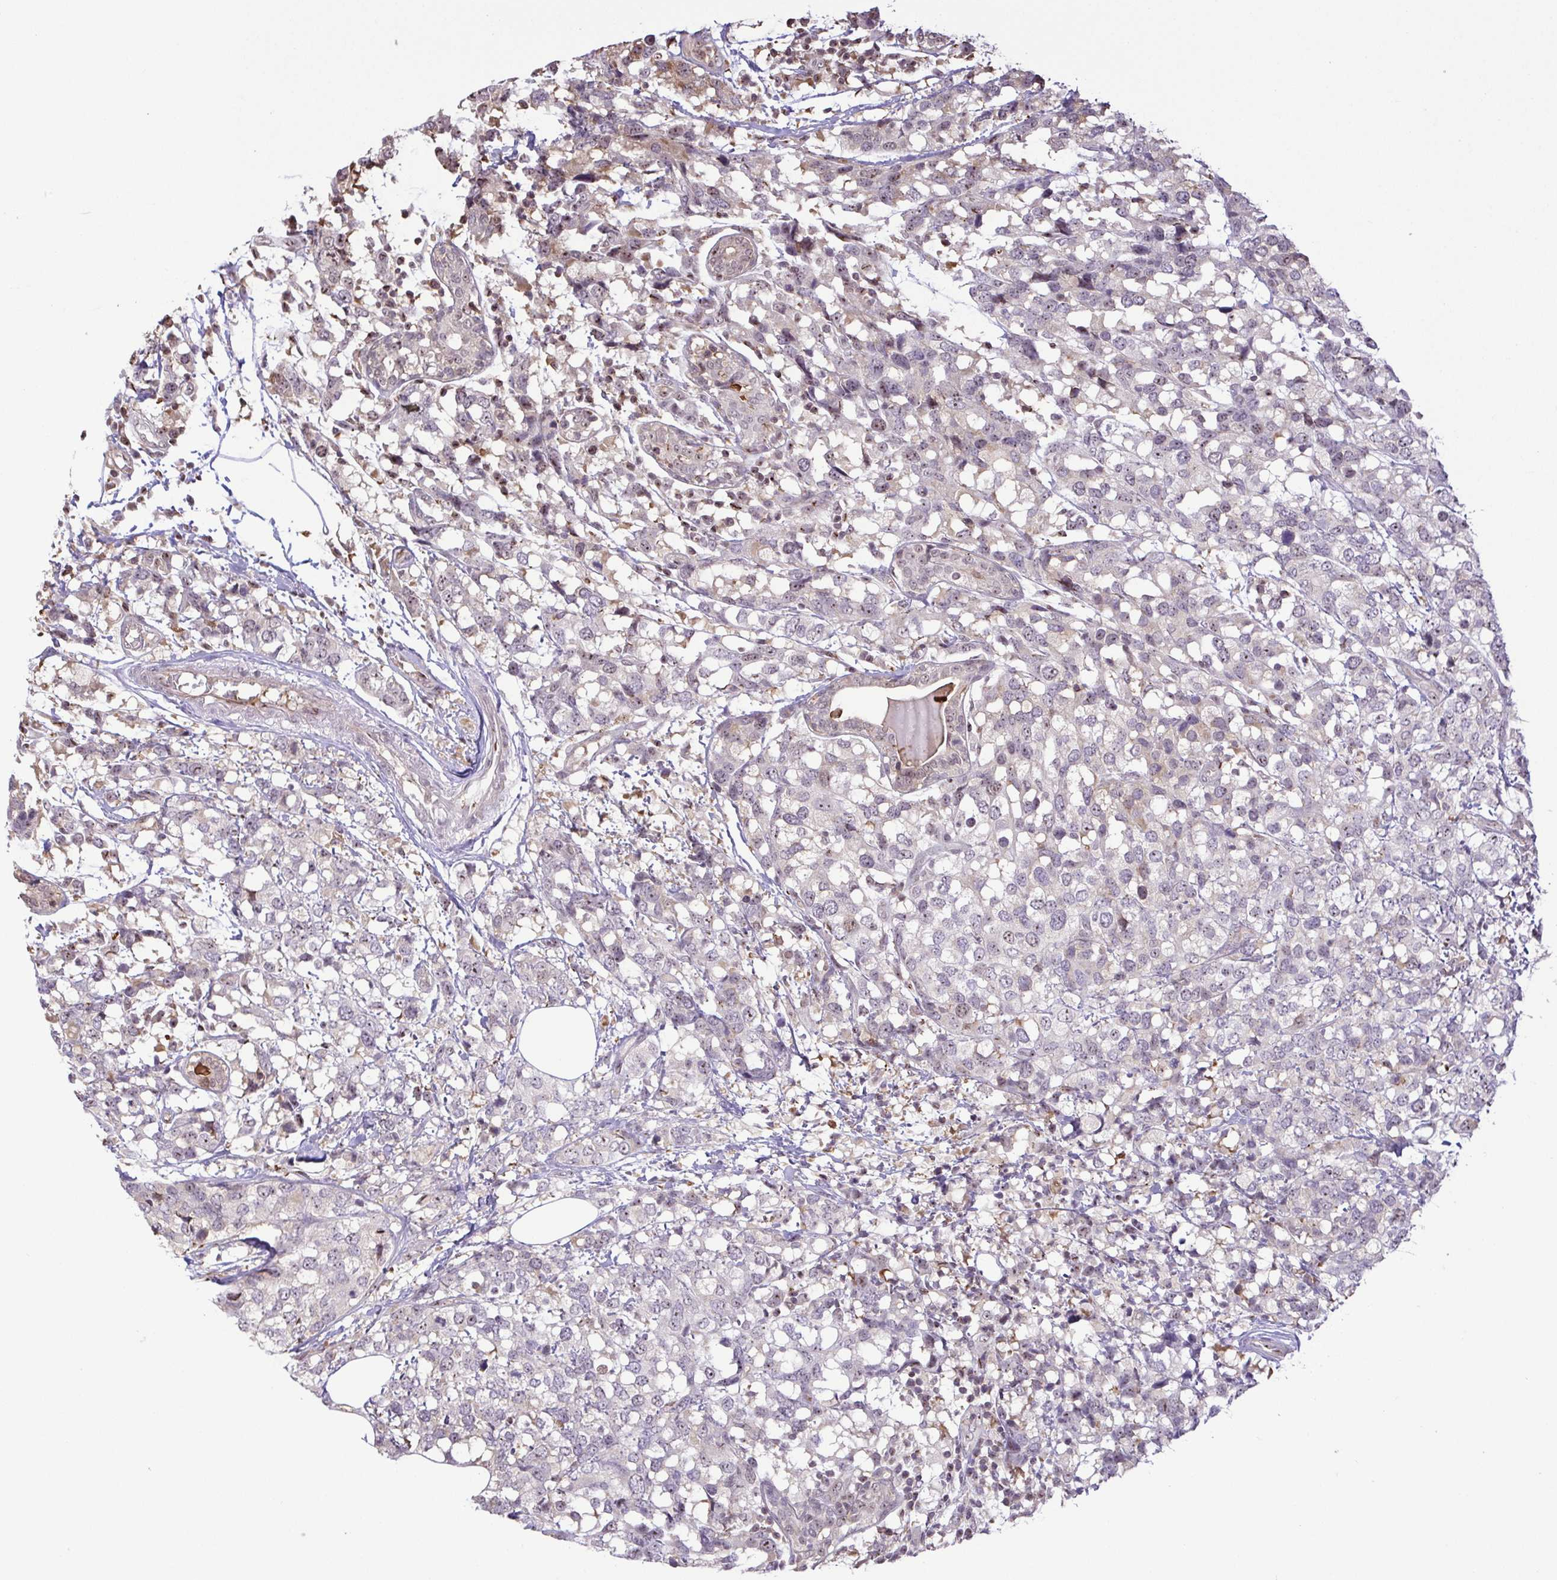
{"staining": {"intensity": "weak", "quantity": "<25%", "location": "nuclear"}, "tissue": "breast cancer", "cell_type": "Tumor cells", "image_type": "cancer", "snomed": [{"axis": "morphology", "description": "Lobular carcinoma"}, {"axis": "topography", "description": "Breast"}], "caption": "This is an immunohistochemistry image of human breast cancer. There is no positivity in tumor cells.", "gene": "RSL24D1", "patient": {"sex": "female", "age": 59}}